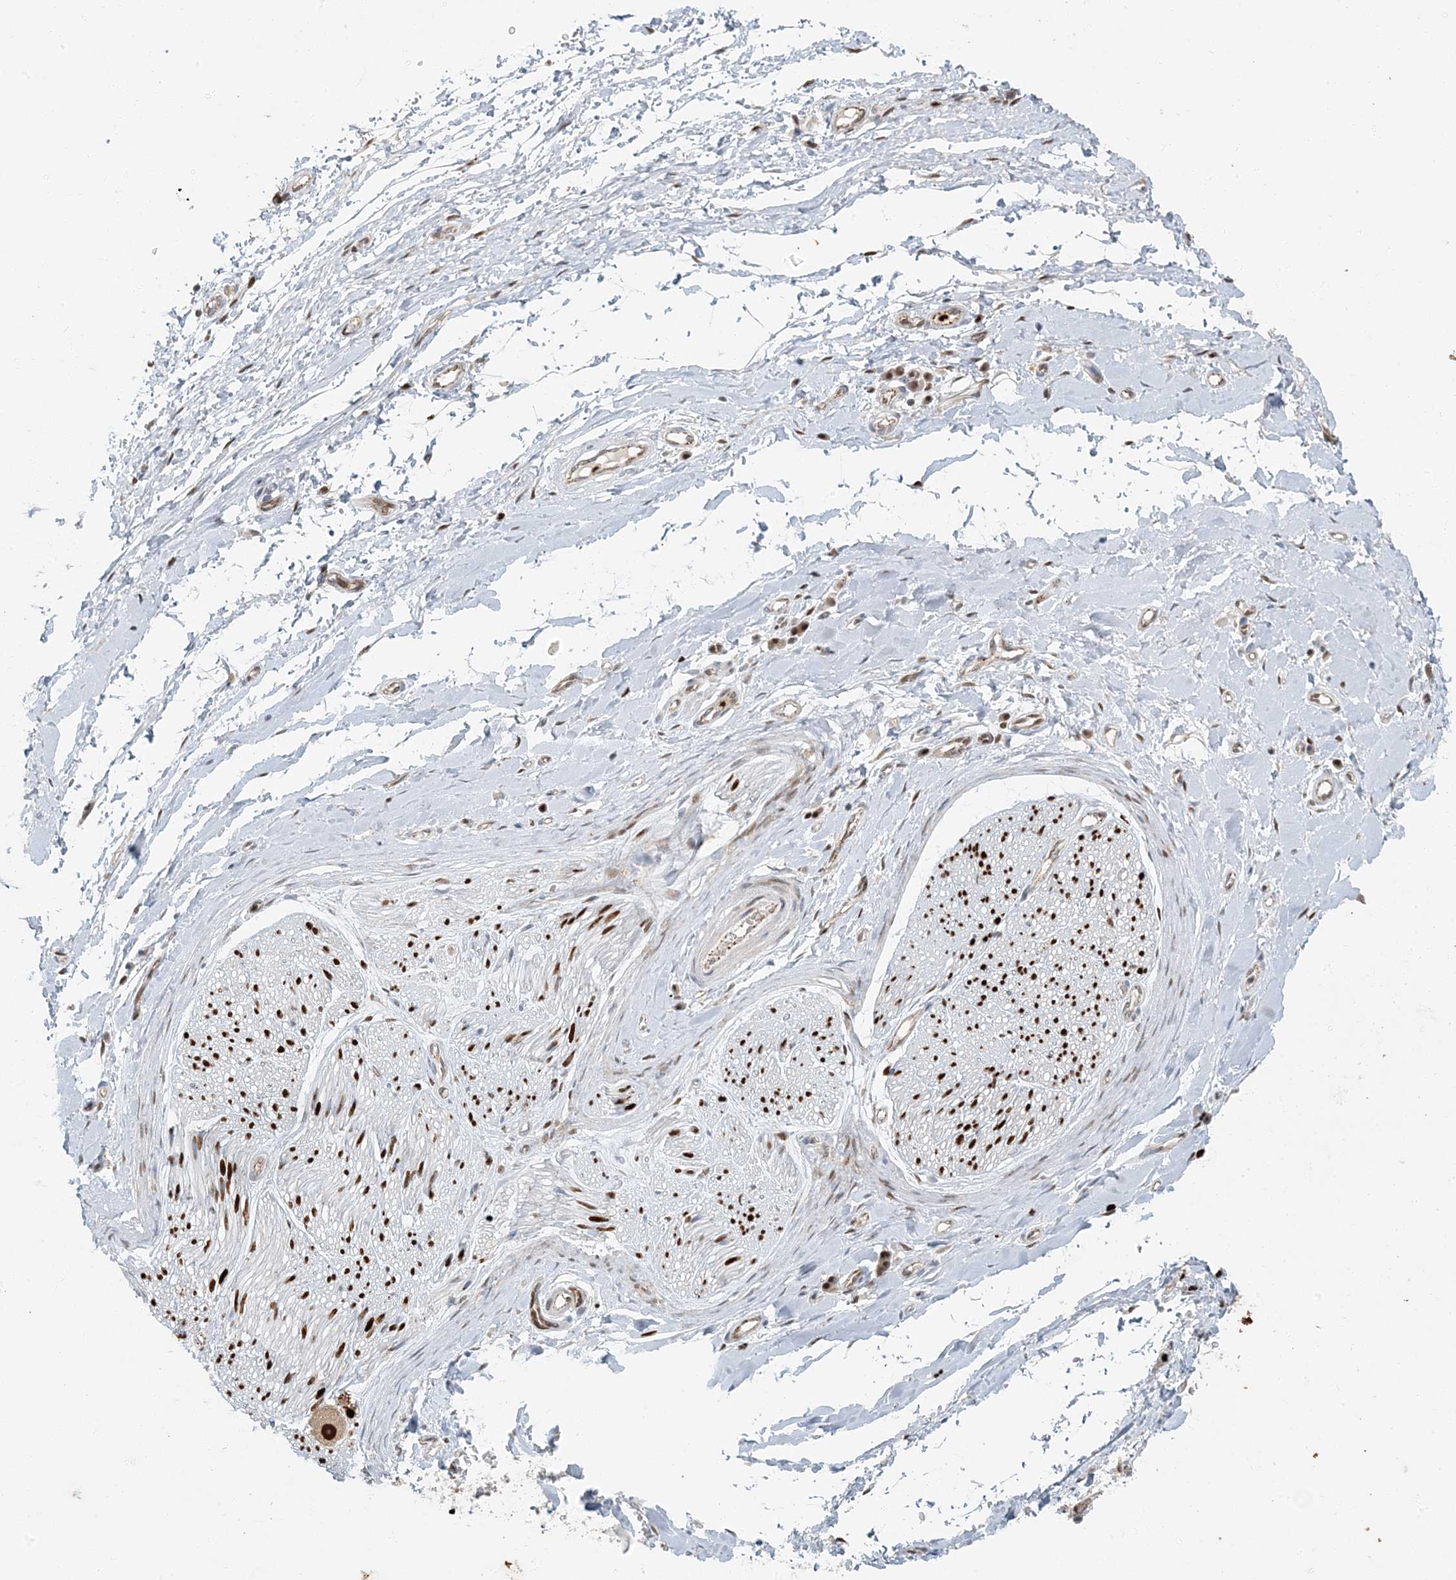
{"staining": {"intensity": "moderate", "quantity": "<25%", "location": "nuclear"}, "tissue": "soft tissue", "cell_type": "Fibroblasts", "image_type": "normal", "snomed": [{"axis": "morphology", "description": "Normal tissue, NOS"}, {"axis": "morphology", "description": "Adenocarcinoma, NOS"}, {"axis": "topography", "description": "Stomach, upper"}, {"axis": "topography", "description": "Peripheral nerve tissue"}], "caption": "A photomicrograph showing moderate nuclear expression in approximately <25% of fibroblasts in benign soft tissue, as visualized by brown immunohistochemical staining.", "gene": "AK9", "patient": {"sex": "male", "age": 62}}